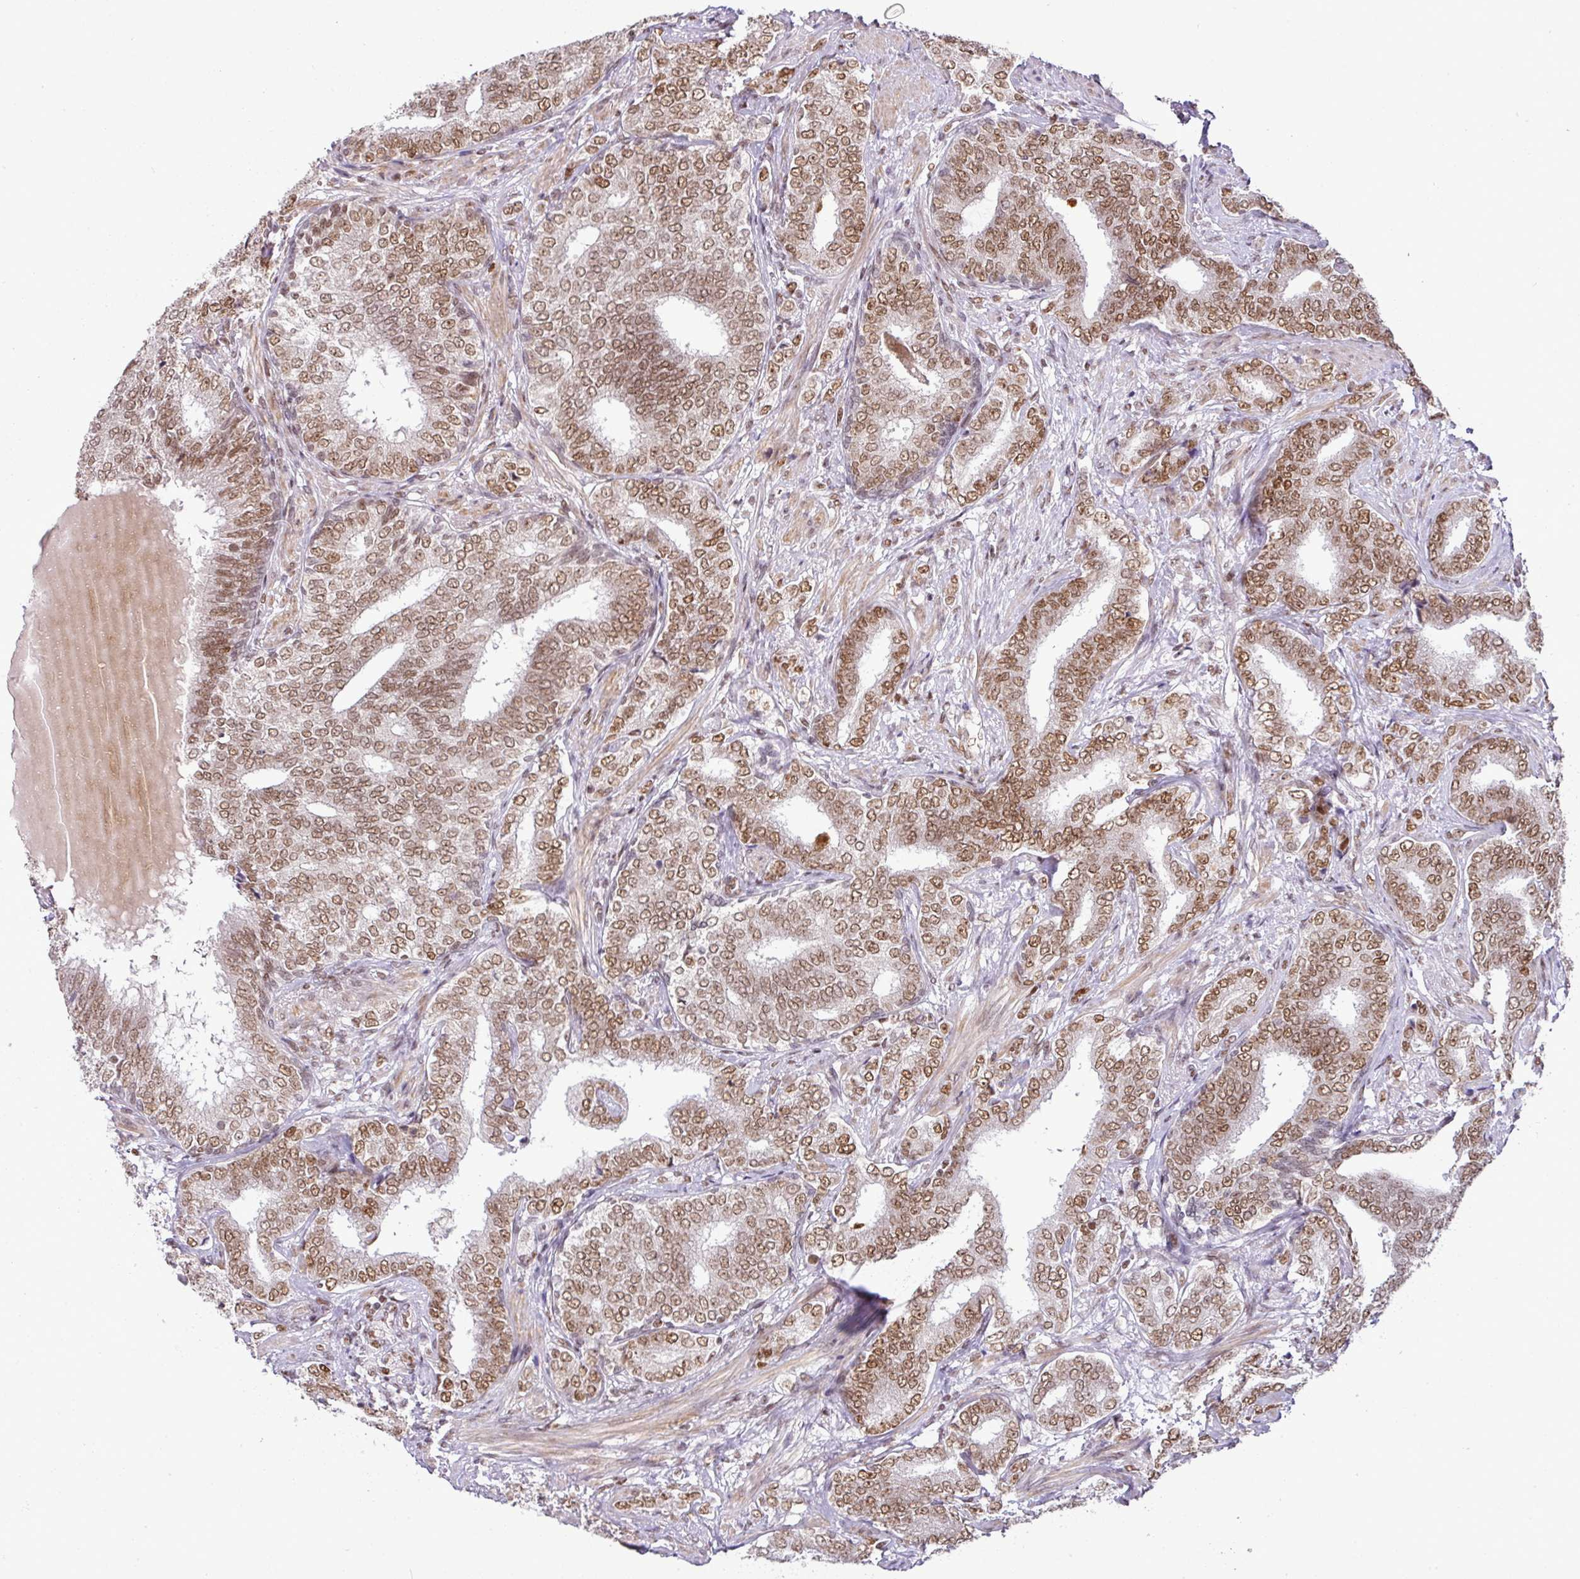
{"staining": {"intensity": "moderate", "quantity": ">75%", "location": "nuclear"}, "tissue": "prostate cancer", "cell_type": "Tumor cells", "image_type": "cancer", "snomed": [{"axis": "morphology", "description": "Adenocarcinoma, High grade"}, {"axis": "topography", "description": "Prostate"}], "caption": "Immunohistochemistry (IHC) photomicrograph of human high-grade adenocarcinoma (prostate) stained for a protein (brown), which reveals medium levels of moderate nuclear positivity in approximately >75% of tumor cells.", "gene": "PGAP4", "patient": {"sex": "male", "age": 72}}